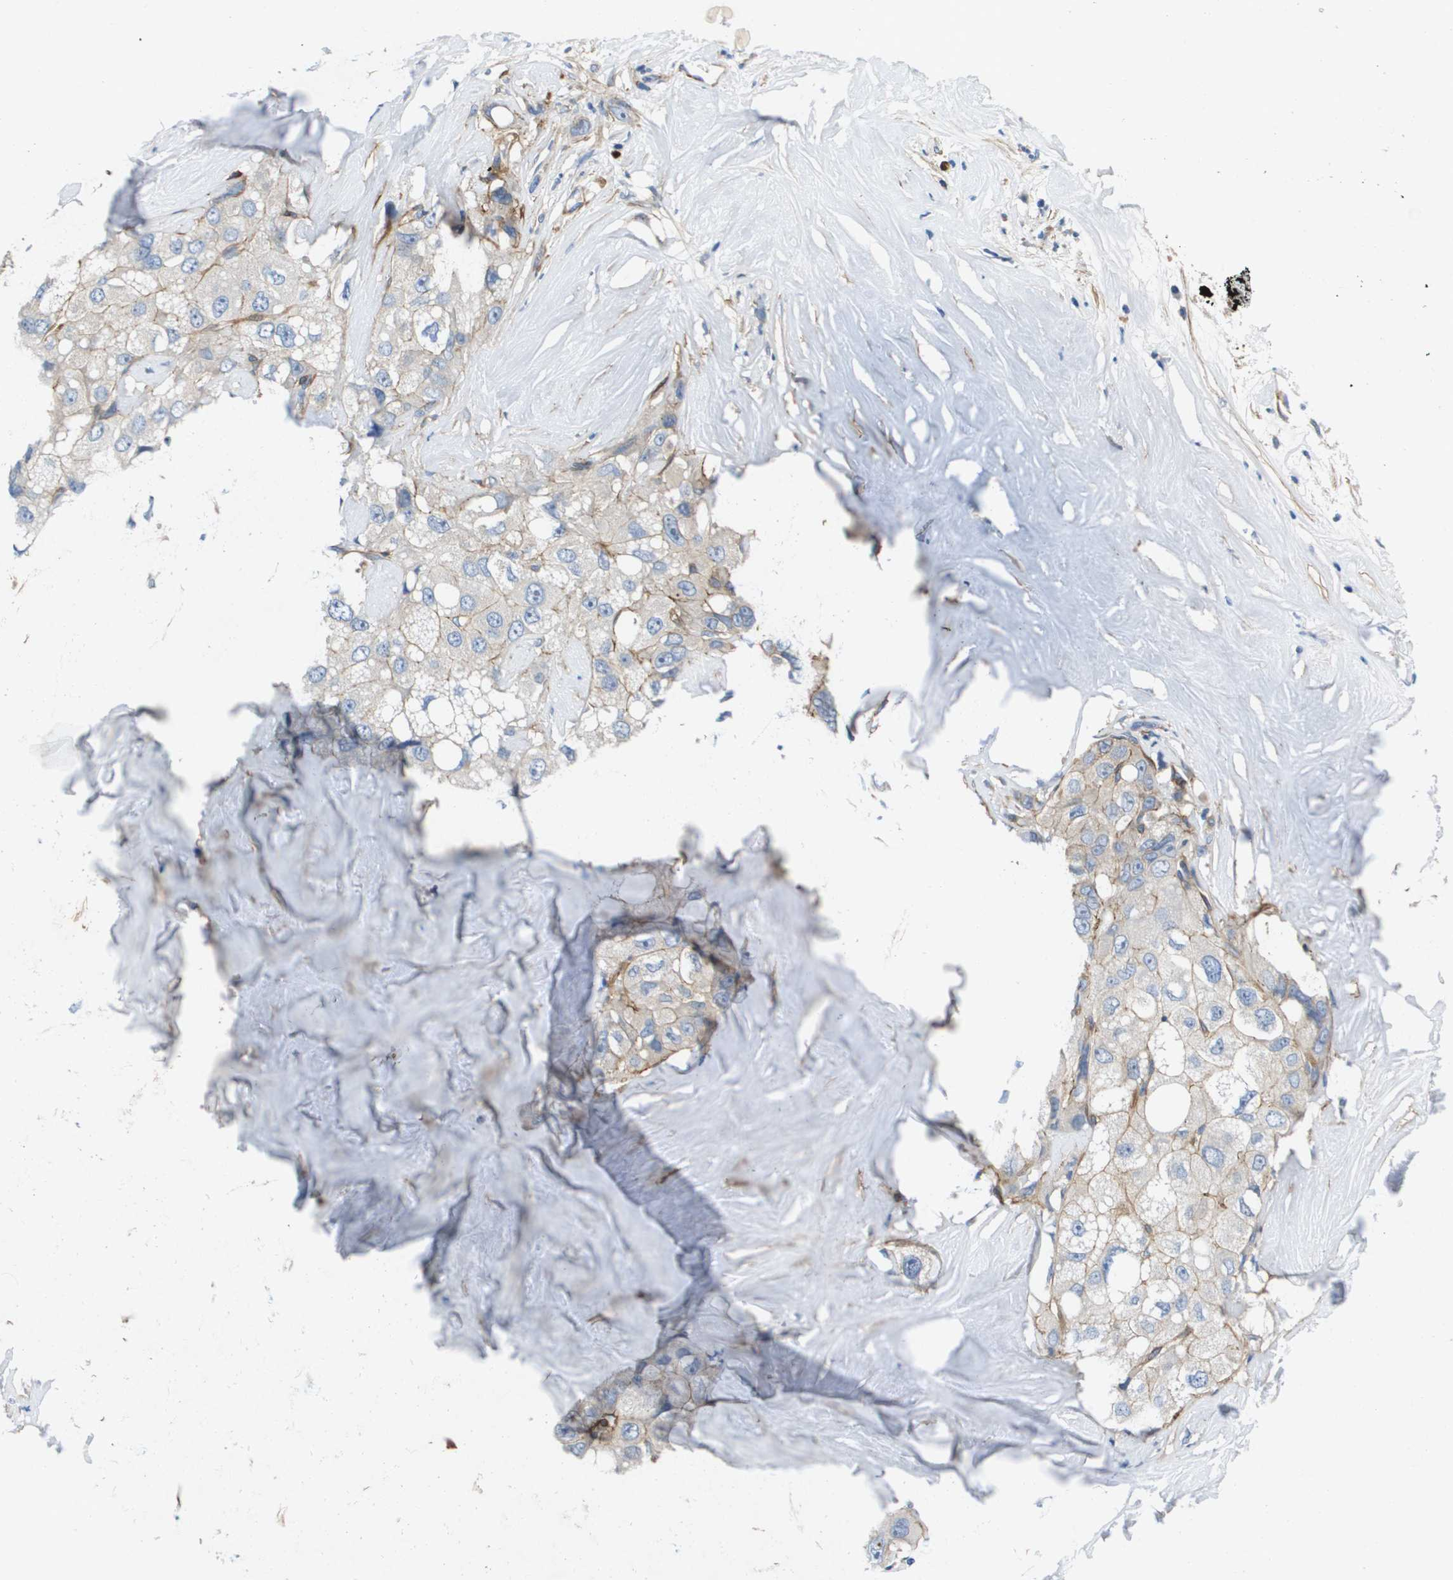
{"staining": {"intensity": "weak", "quantity": "<25%", "location": "cytoplasmic/membranous"}, "tissue": "liver cancer", "cell_type": "Tumor cells", "image_type": "cancer", "snomed": [{"axis": "morphology", "description": "Carcinoma, Hepatocellular, NOS"}, {"axis": "topography", "description": "Liver"}], "caption": "High power microscopy image of an IHC photomicrograph of liver hepatocellular carcinoma, revealing no significant staining in tumor cells.", "gene": "LPP", "patient": {"sex": "male", "age": 80}}